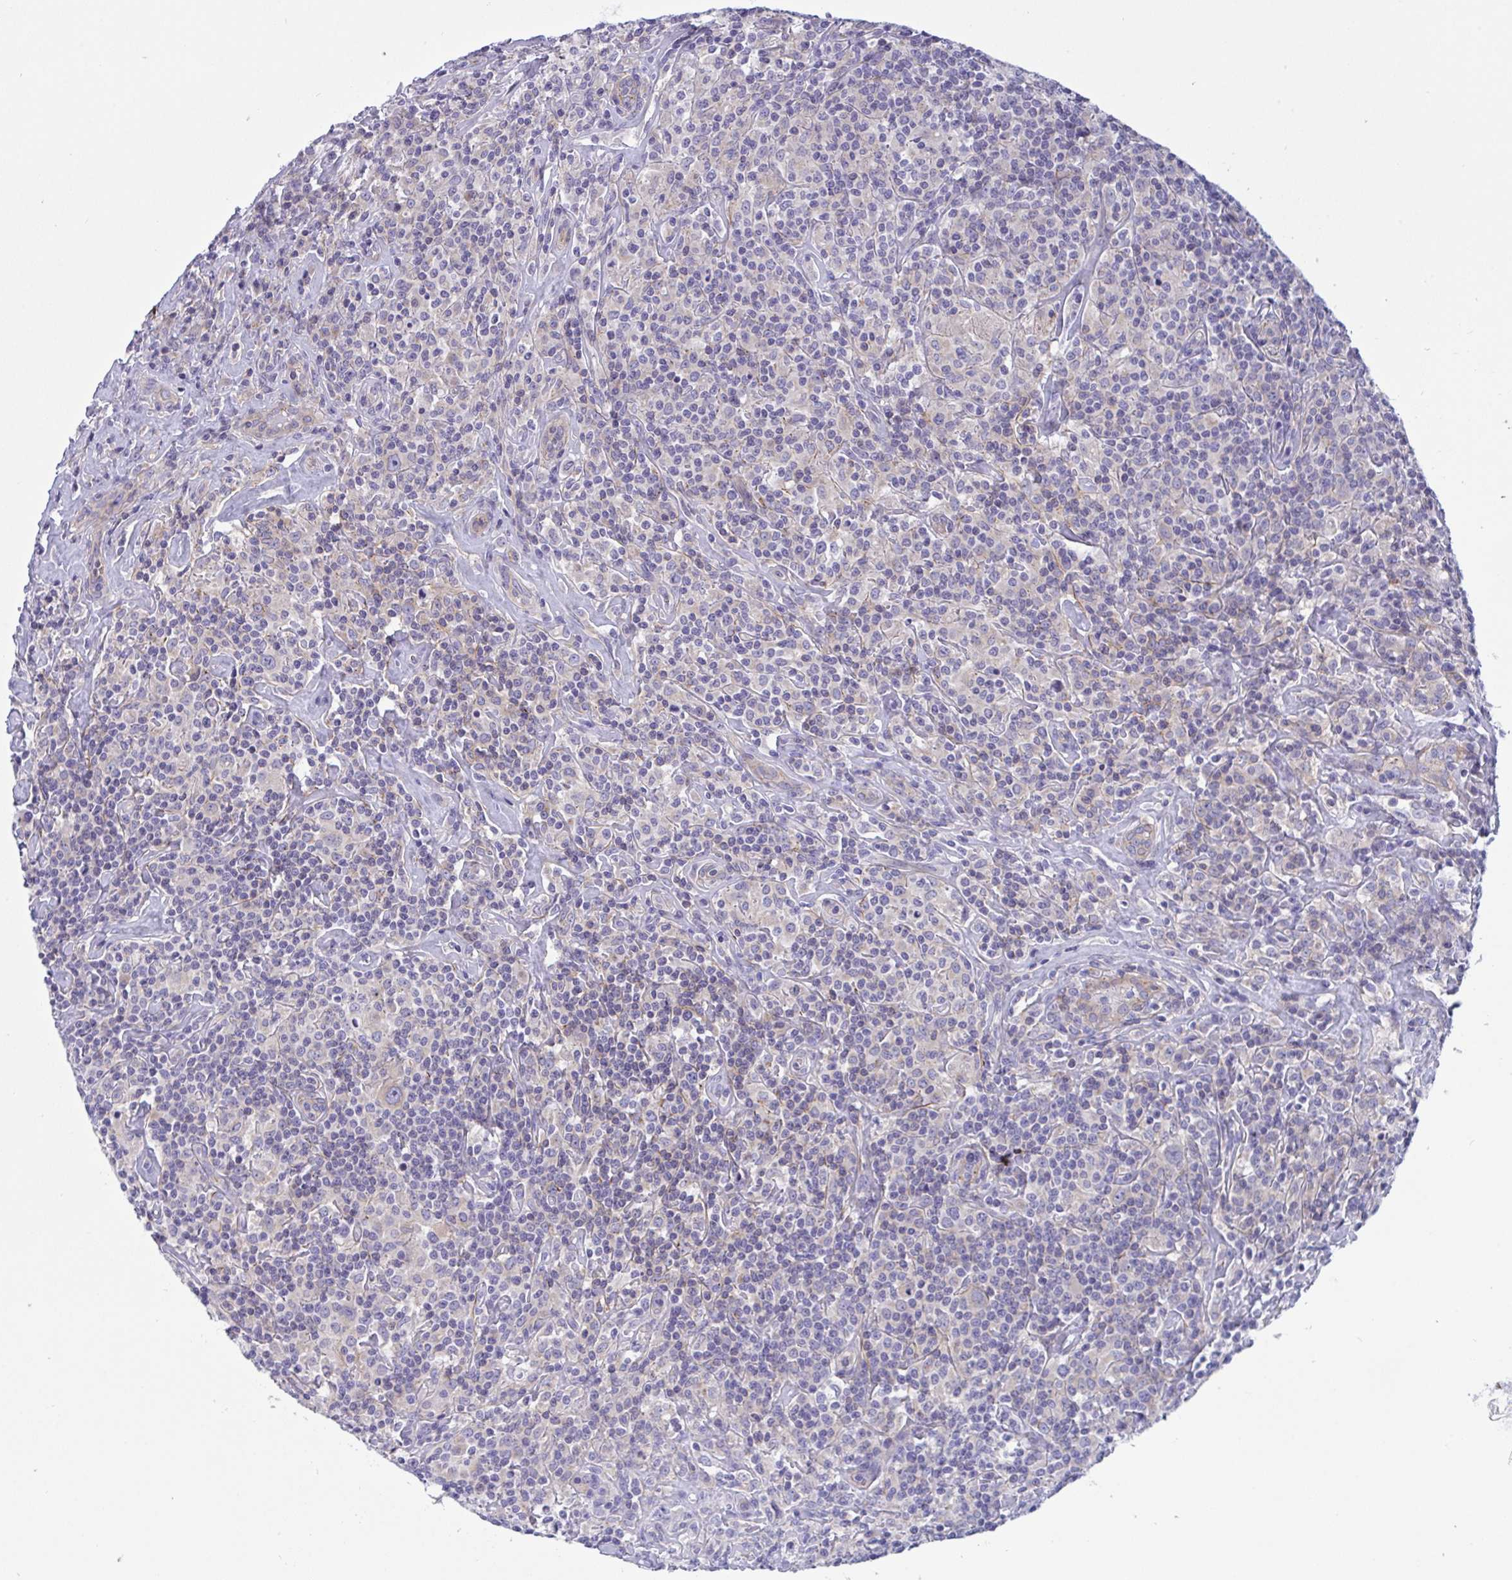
{"staining": {"intensity": "negative", "quantity": "none", "location": "none"}, "tissue": "lymphoma", "cell_type": "Tumor cells", "image_type": "cancer", "snomed": [{"axis": "morphology", "description": "Hodgkin's disease, NOS"}, {"axis": "morphology", "description": "Hodgkin's lymphoma, nodular sclerosis"}, {"axis": "topography", "description": "Lymph node"}], "caption": "A photomicrograph of lymphoma stained for a protein exhibits no brown staining in tumor cells. Brightfield microscopy of IHC stained with DAB (3,3'-diaminobenzidine) (brown) and hematoxylin (blue), captured at high magnification.", "gene": "OXLD1", "patient": {"sex": "female", "age": 10}}